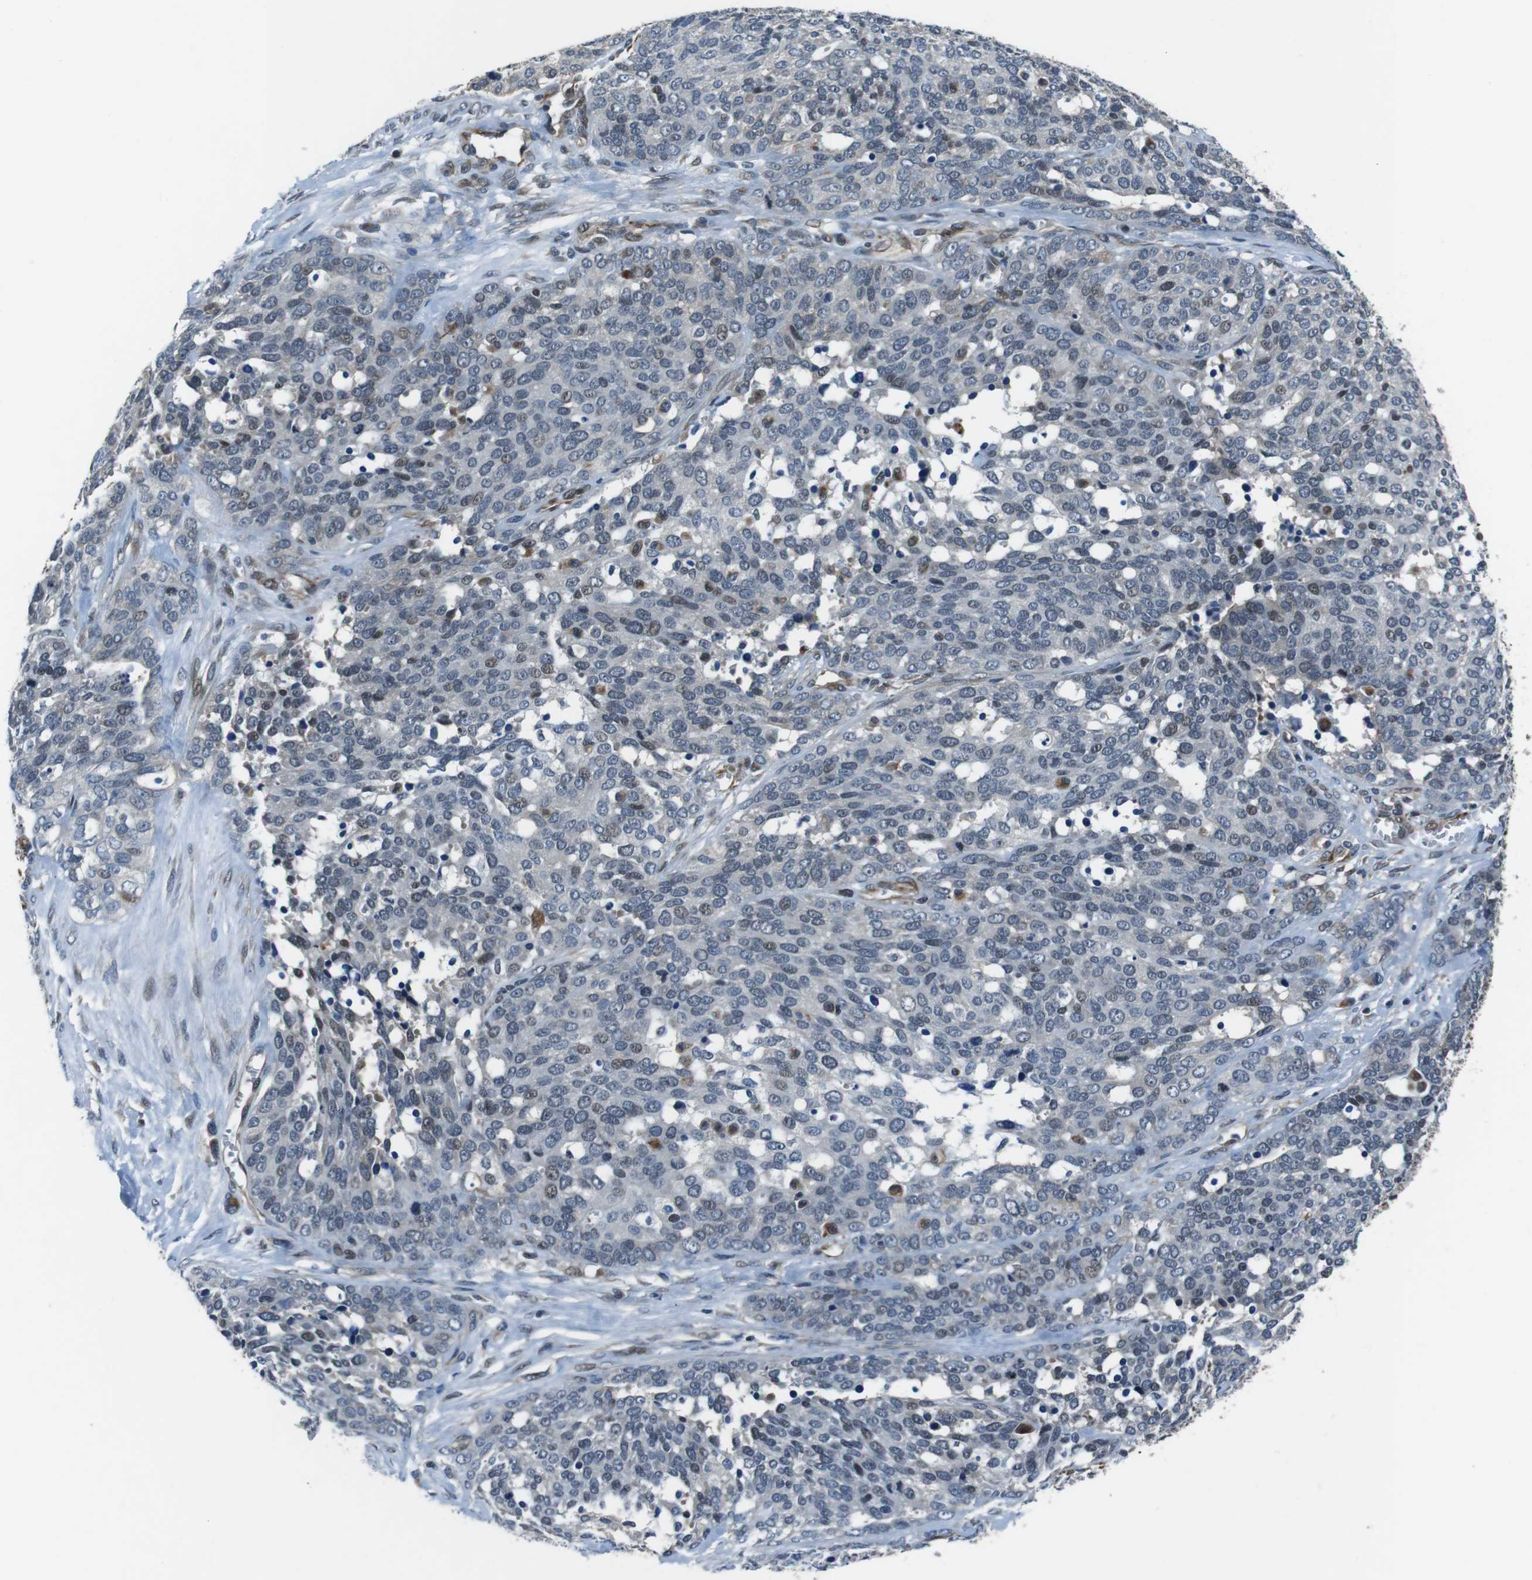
{"staining": {"intensity": "negative", "quantity": "none", "location": "none"}, "tissue": "ovarian cancer", "cell_type": "Tumor cells", "image_type": "cancer", "snomed": [{"axis": "morphology", "description": "Cystadenocarcinoma, serous, NOS"}, {"axis": "topography", "description": "Ovary"}], "caption": "Tumor cells are negative for protein expression in human ovarian cancer. (Brightfield microscopy of DAB immunohistochemistry at high magnification).", "gene": "LRRC49", "patient": {"sex": "female", "age": 44}}